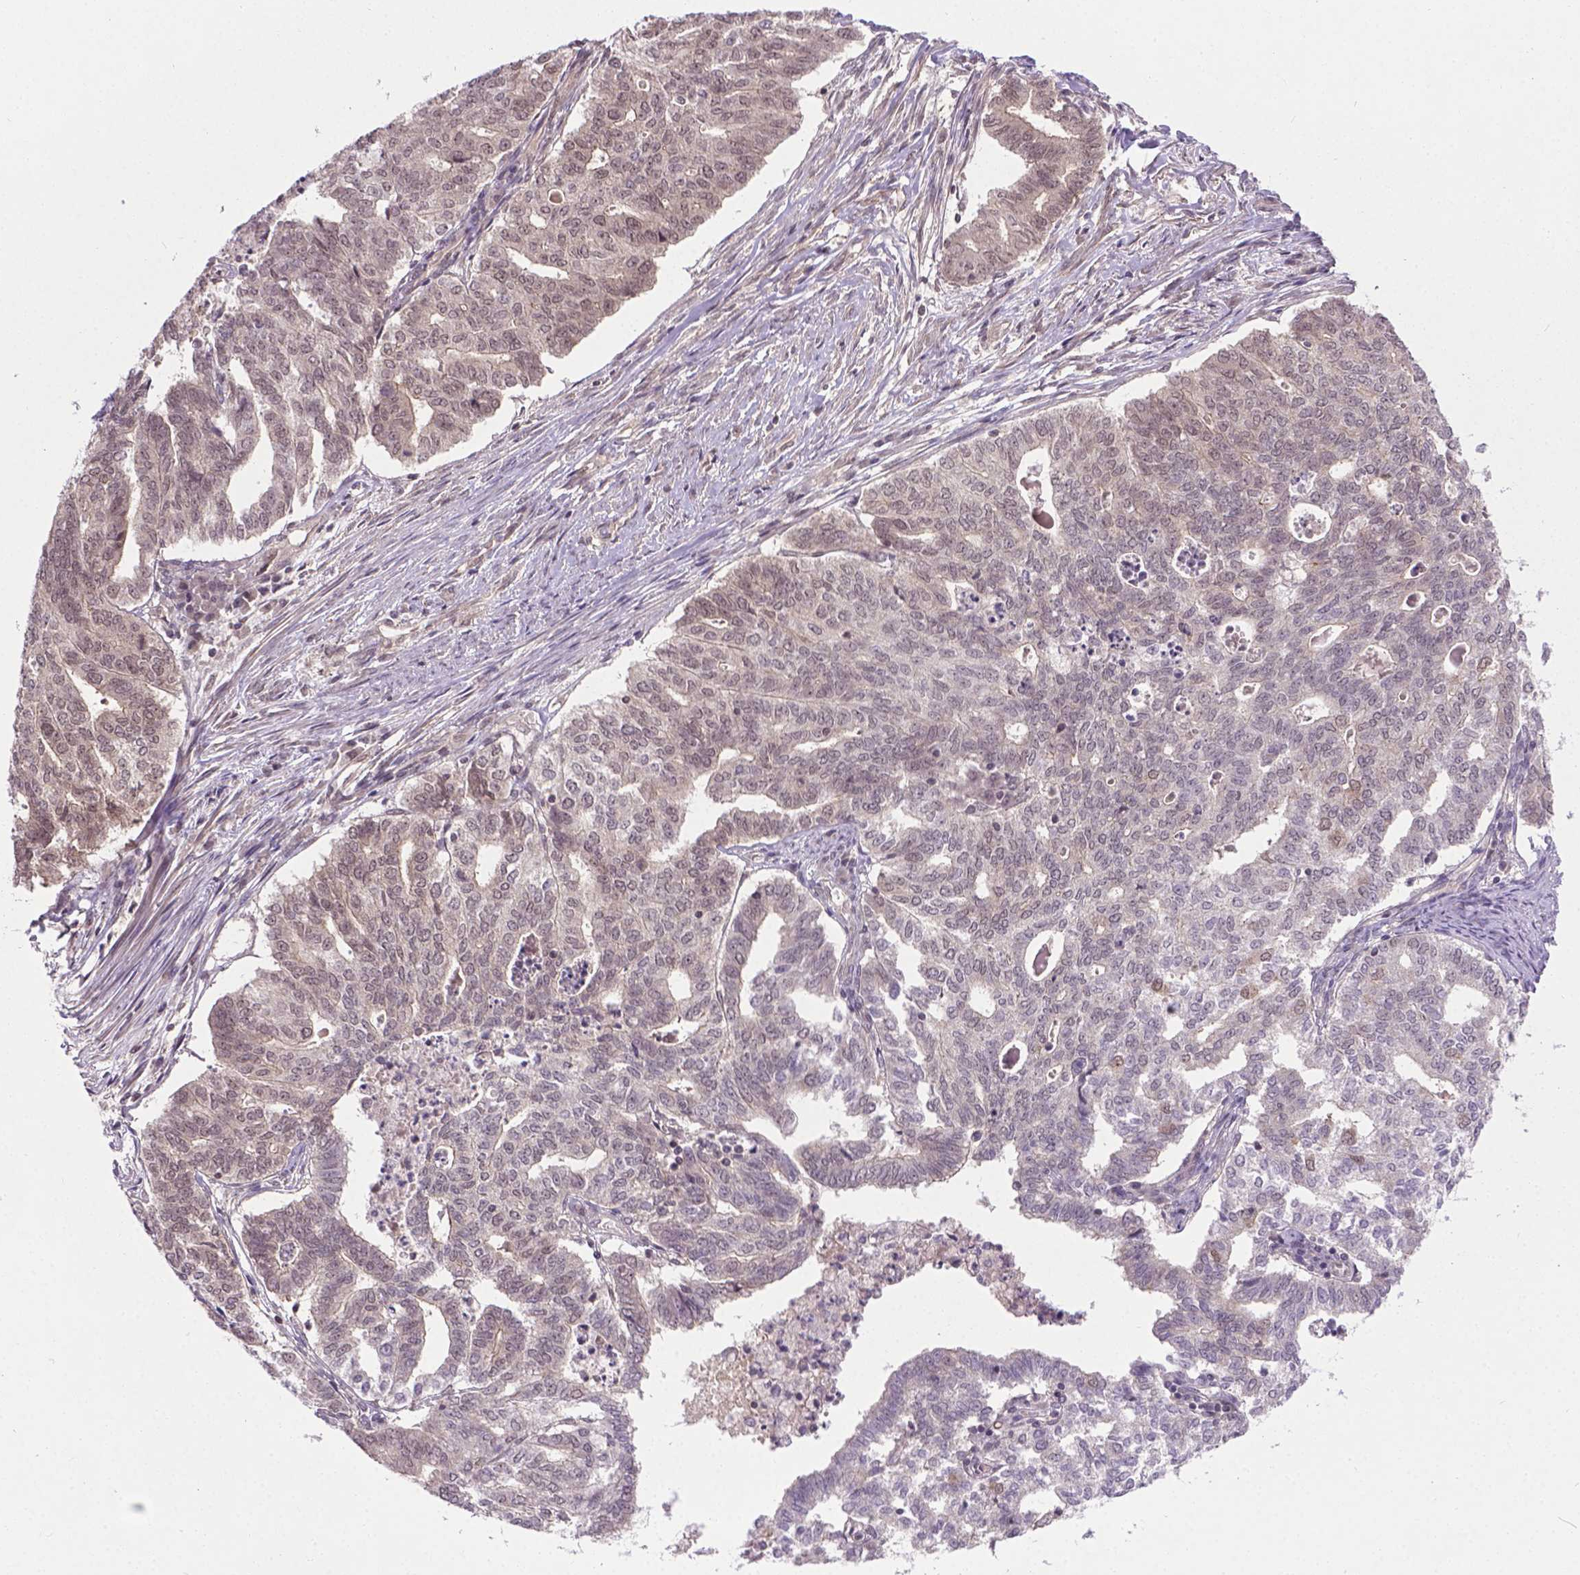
{"staining": {"intensity": "weak", "quantity": "<25%", "location": "nuclear"}, "tissue": "endometrial cancer", "cell_type": "Tumor cells", "image_type": "cancer", "snomed": [{"axis": "morphology", "description": "Adenocarcinoma, NOS"}, {"axis": "topography", "description": "Endometrium"}], "caption": "Immunohistochemistry (IHC) micrograph of neoplastic tissue: endometrial cancer (adenocarcinoma) stained with DAB displays no significant protein expression in tumor cells.", "gene": "ANKRD54", "patient": {"sex": "female", "age": 79}}